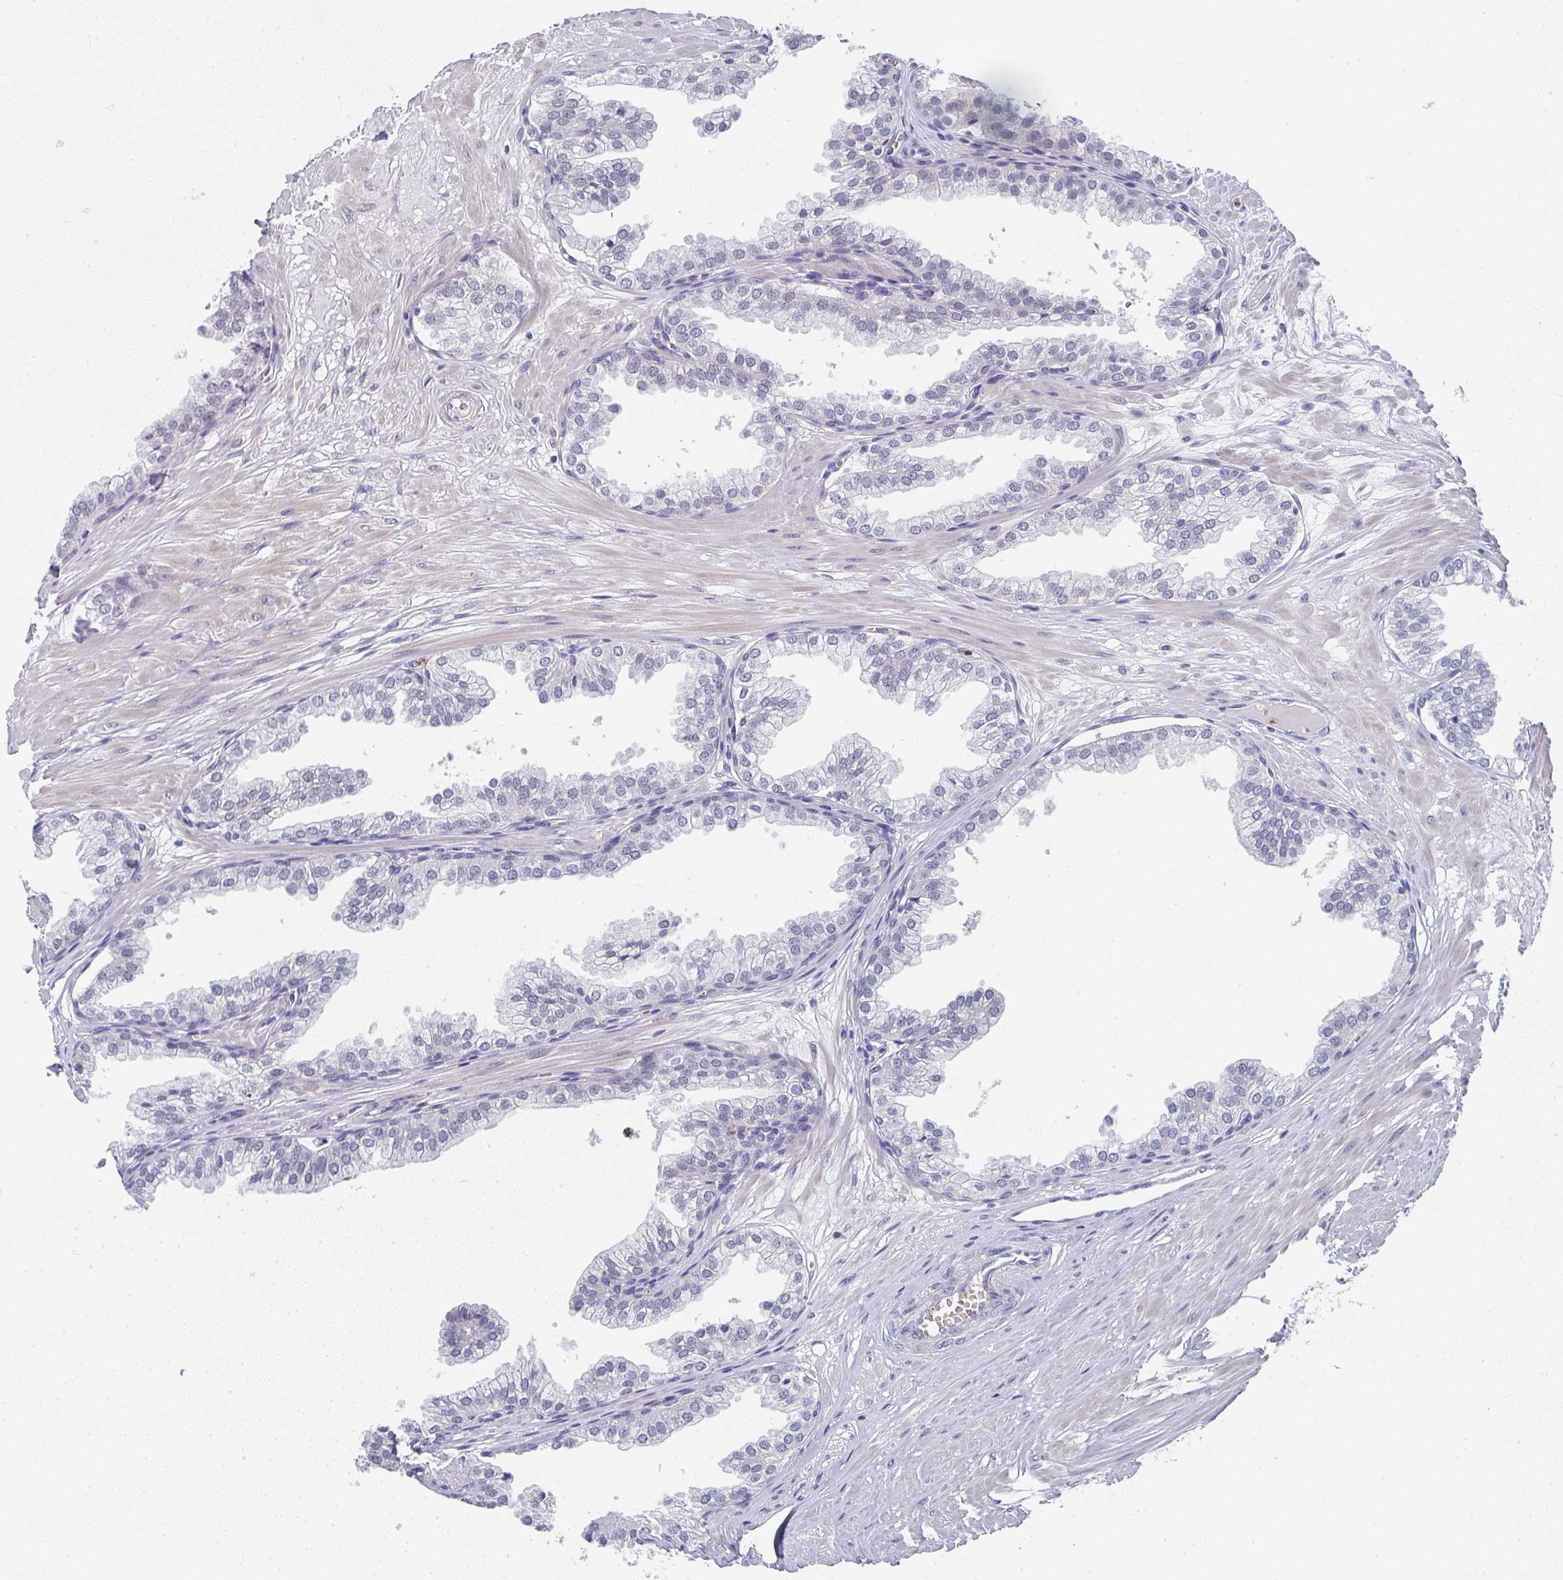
{"staining": {"intensity": "negative", "quantity": "none", "location": "none"}, "tissue": "prostate", "cell_type": "Glandular cells", "image_type": "normal", "snomed": [{"axis": "morphology", "description": "Normal tissue, NOS"}, {"axis": "topography", "description": "Prostate"}, {"axis": "topography", "description": "Peripheral nerve tissue"}], "caption": "IHC histopathology image of benign prostate: human prostate stained with DAB shows no significant protein positivity in glandular cells.", "gene": "NCF1", "patient": {"sex": "male", "age": 55}}